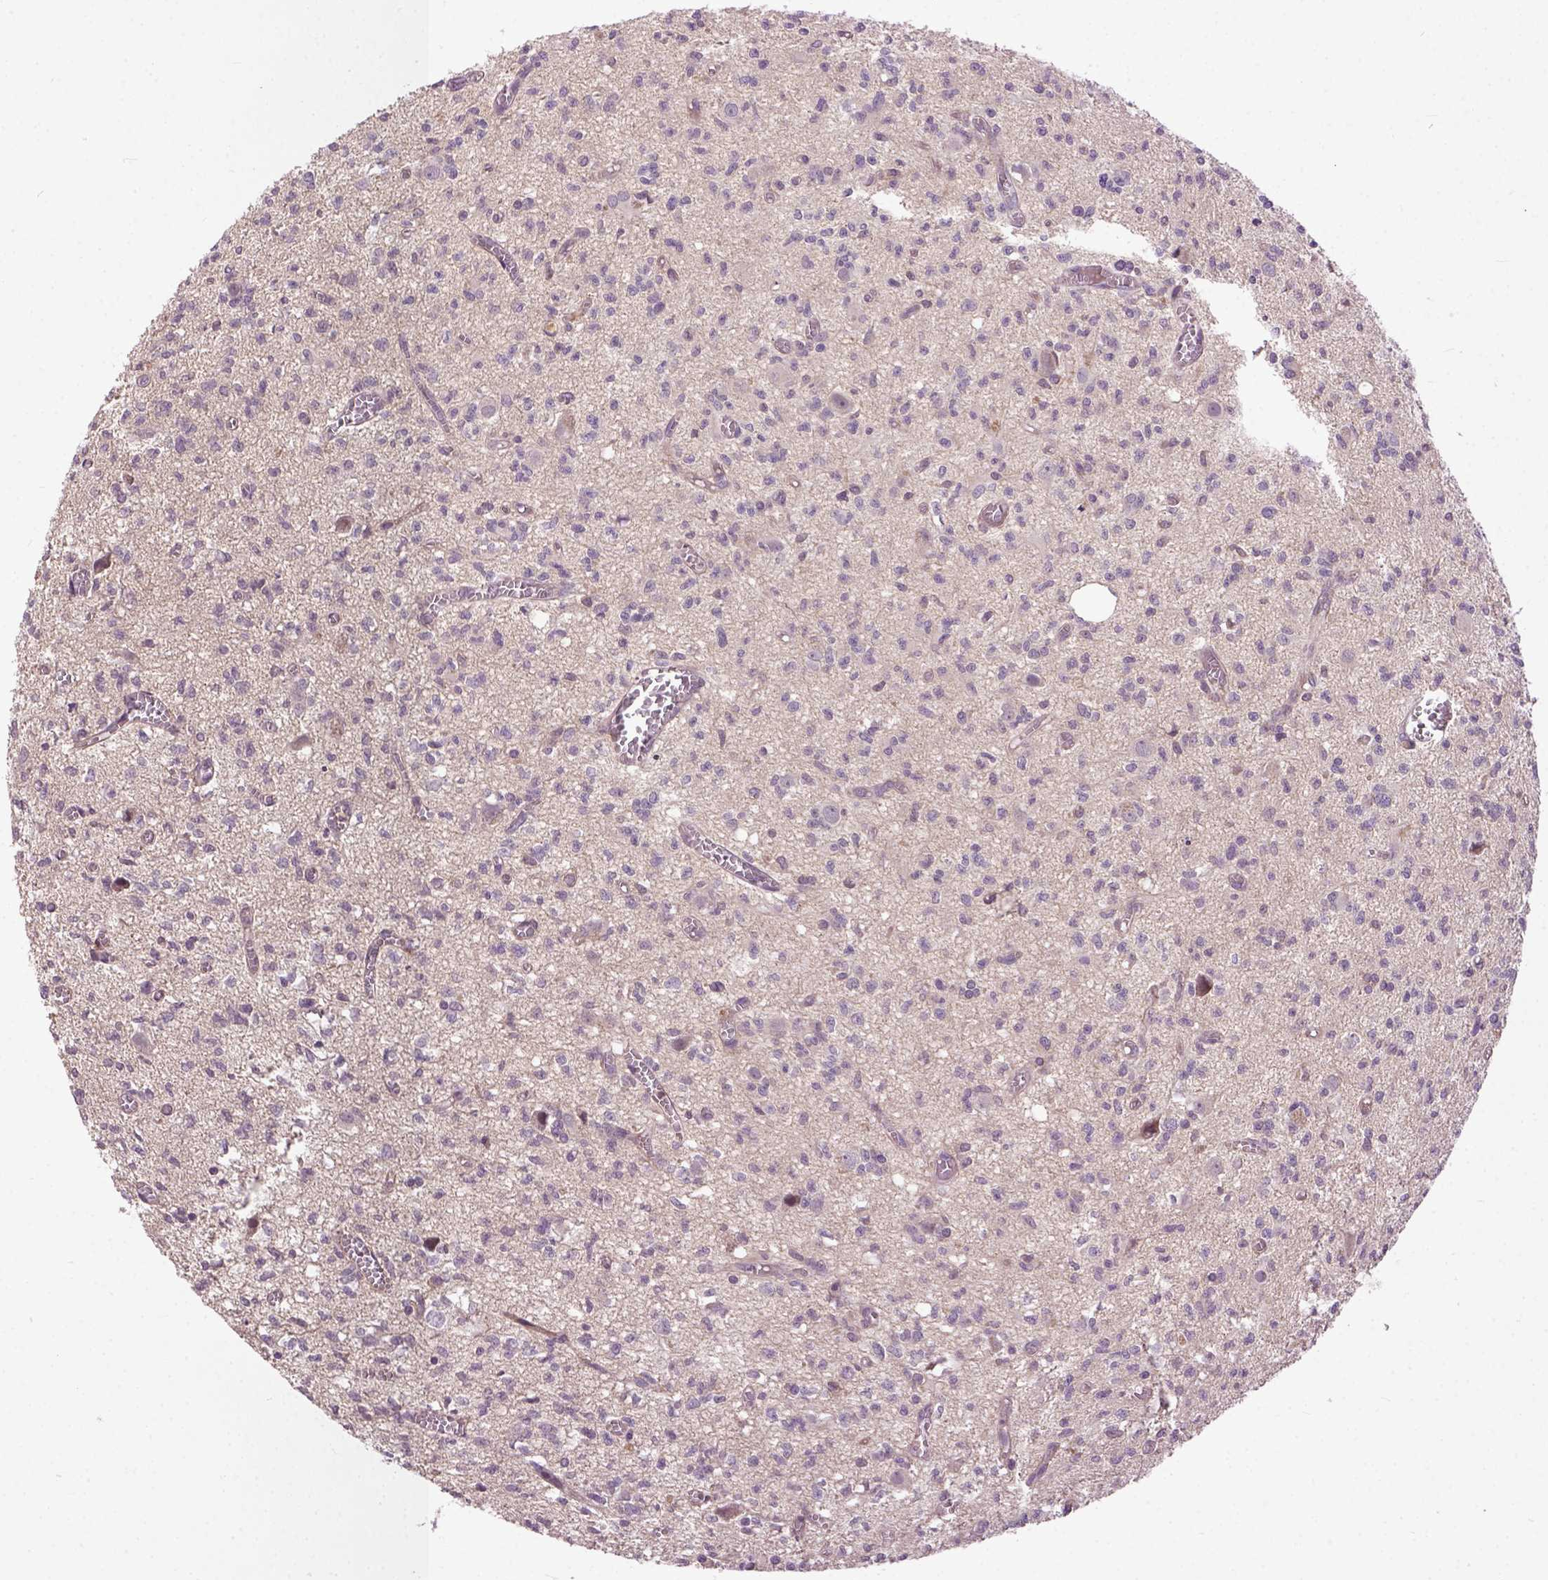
{"staining": {"intensity": "negative", "quantity": "none", "location": "none"}, "tissue": "glioma", "cell_type": "Tumor cells", "image_type": "cancer", "snomed": [{"axis": "morphology", "description": "Glioma, malignant, Low grade"}, {"axis": "topography", "description": "Brain"}], "caption": "Tumor cells are negative for brown protein staining in malignant glioma (low-grade).", "gene": "CPNE1", "patient": {"sex": "male", "age": 64}}